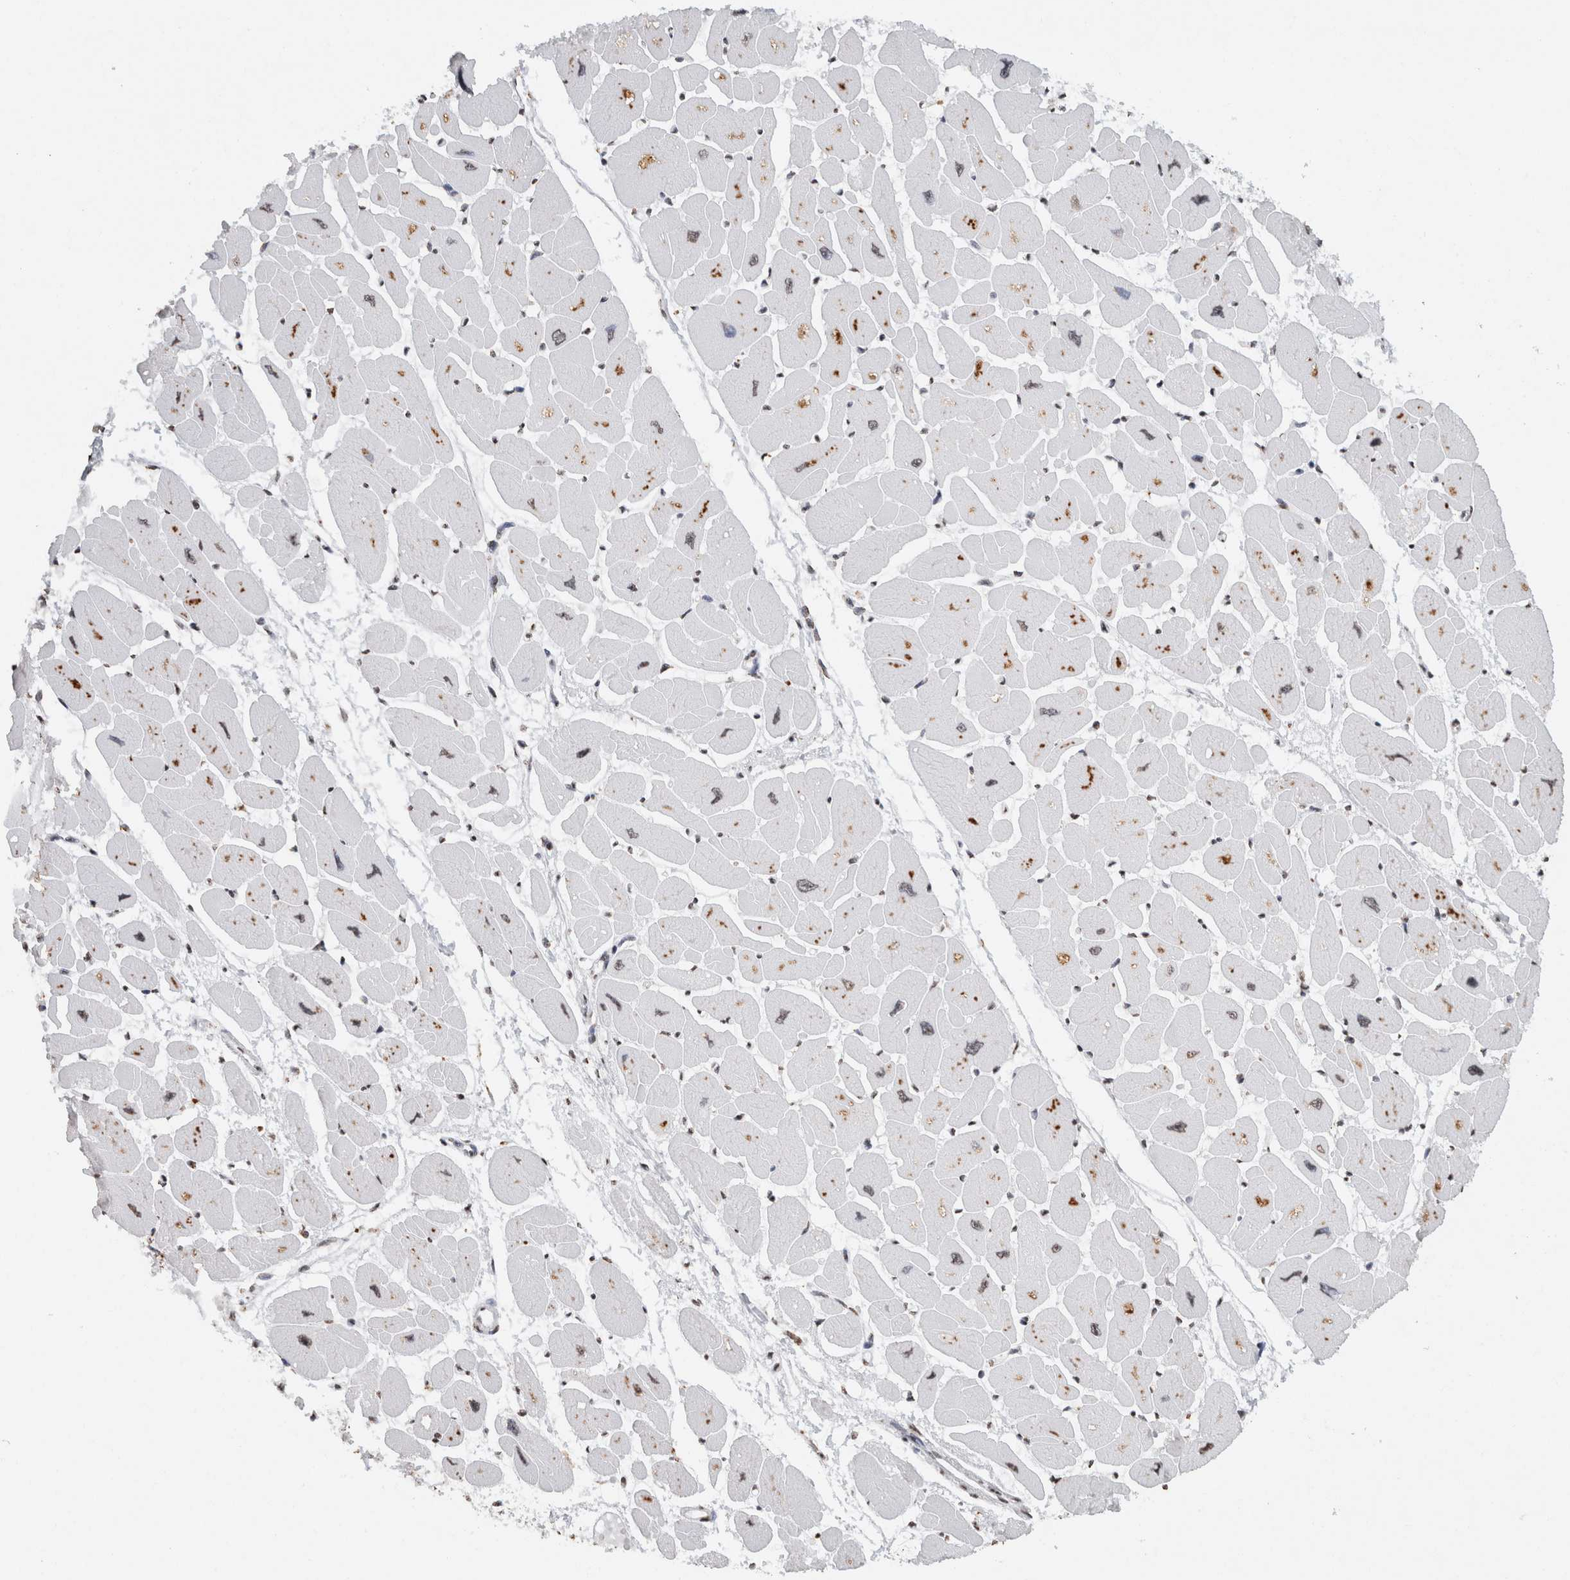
{"staining": {"intensity": "weak", "quantity": "<25%", "location": "cytoplasmic/membranous,nuclear"}, "tissue": "heart muscle", "cell_type": "Cardiomyocytes", "image_type": "normal", "snomed": [{"axis": "morphology", "description": "Normal tissue, NOS"}, {"axis": "topography", "description": "Heart"}], "caption": "This is an IHC photomicrograph of normal heart muscle. There is no staining in cardiomyocytes.", "gene": "CNTN1", "patient": {"sex": "female", "age": 54}}